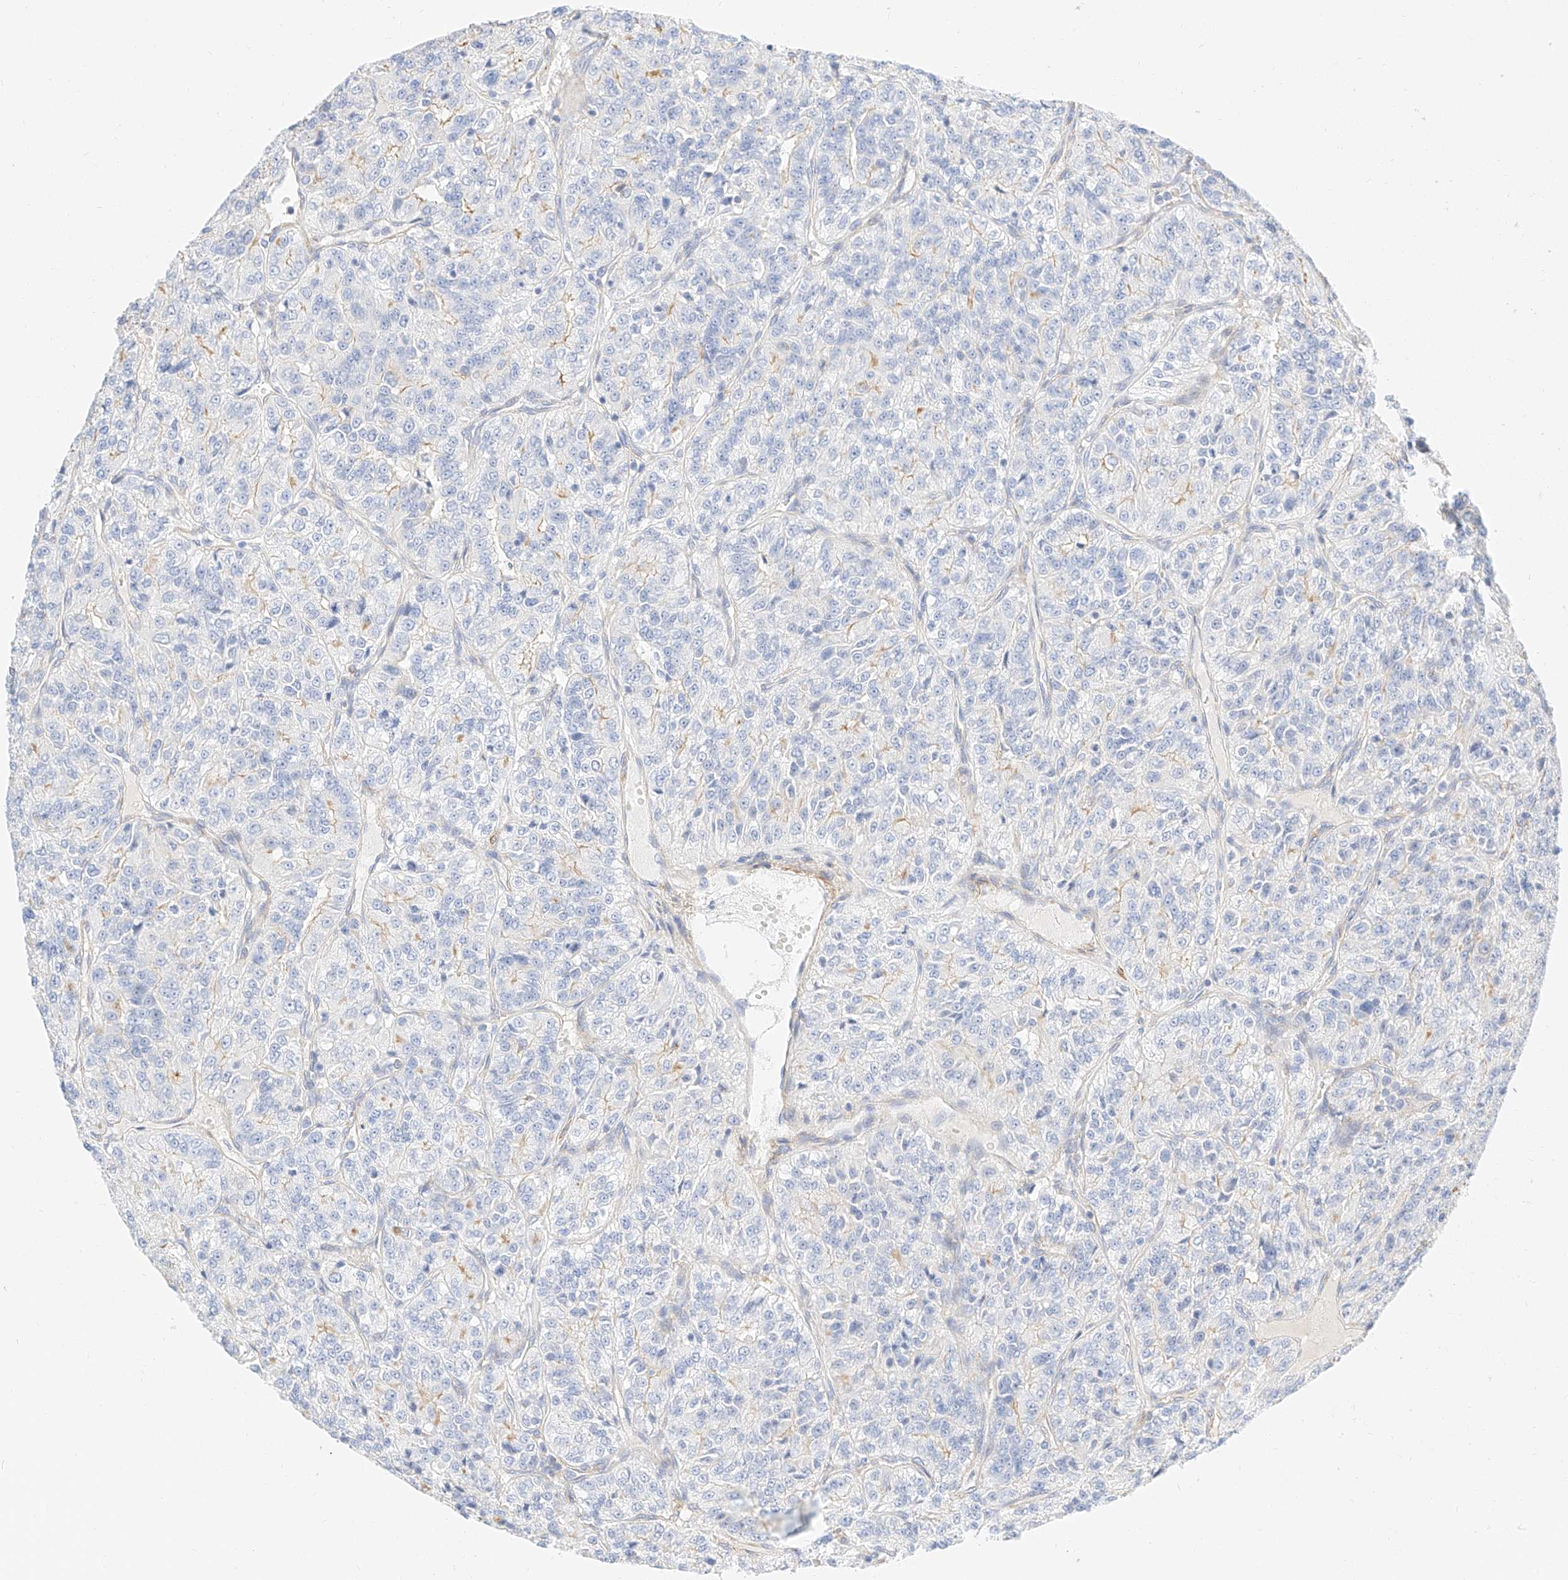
{"staining": {"intensity": "negative", "quantity": "none", "location": "none"}, "tissue": "renal cancer", "cell_type": "Tumor cells", "image_type": "cancer", "snomed": [{"axis": "morphology", "description": "Adenocarcinoma, NOS"}, {"axis": "topography", "description": "Kidney"}], "caption": "IHC of human renal cancer displays no positivity in tumor cells.", "gene": "CDCP2", "patient": {"sex": "female", "age": 63}}